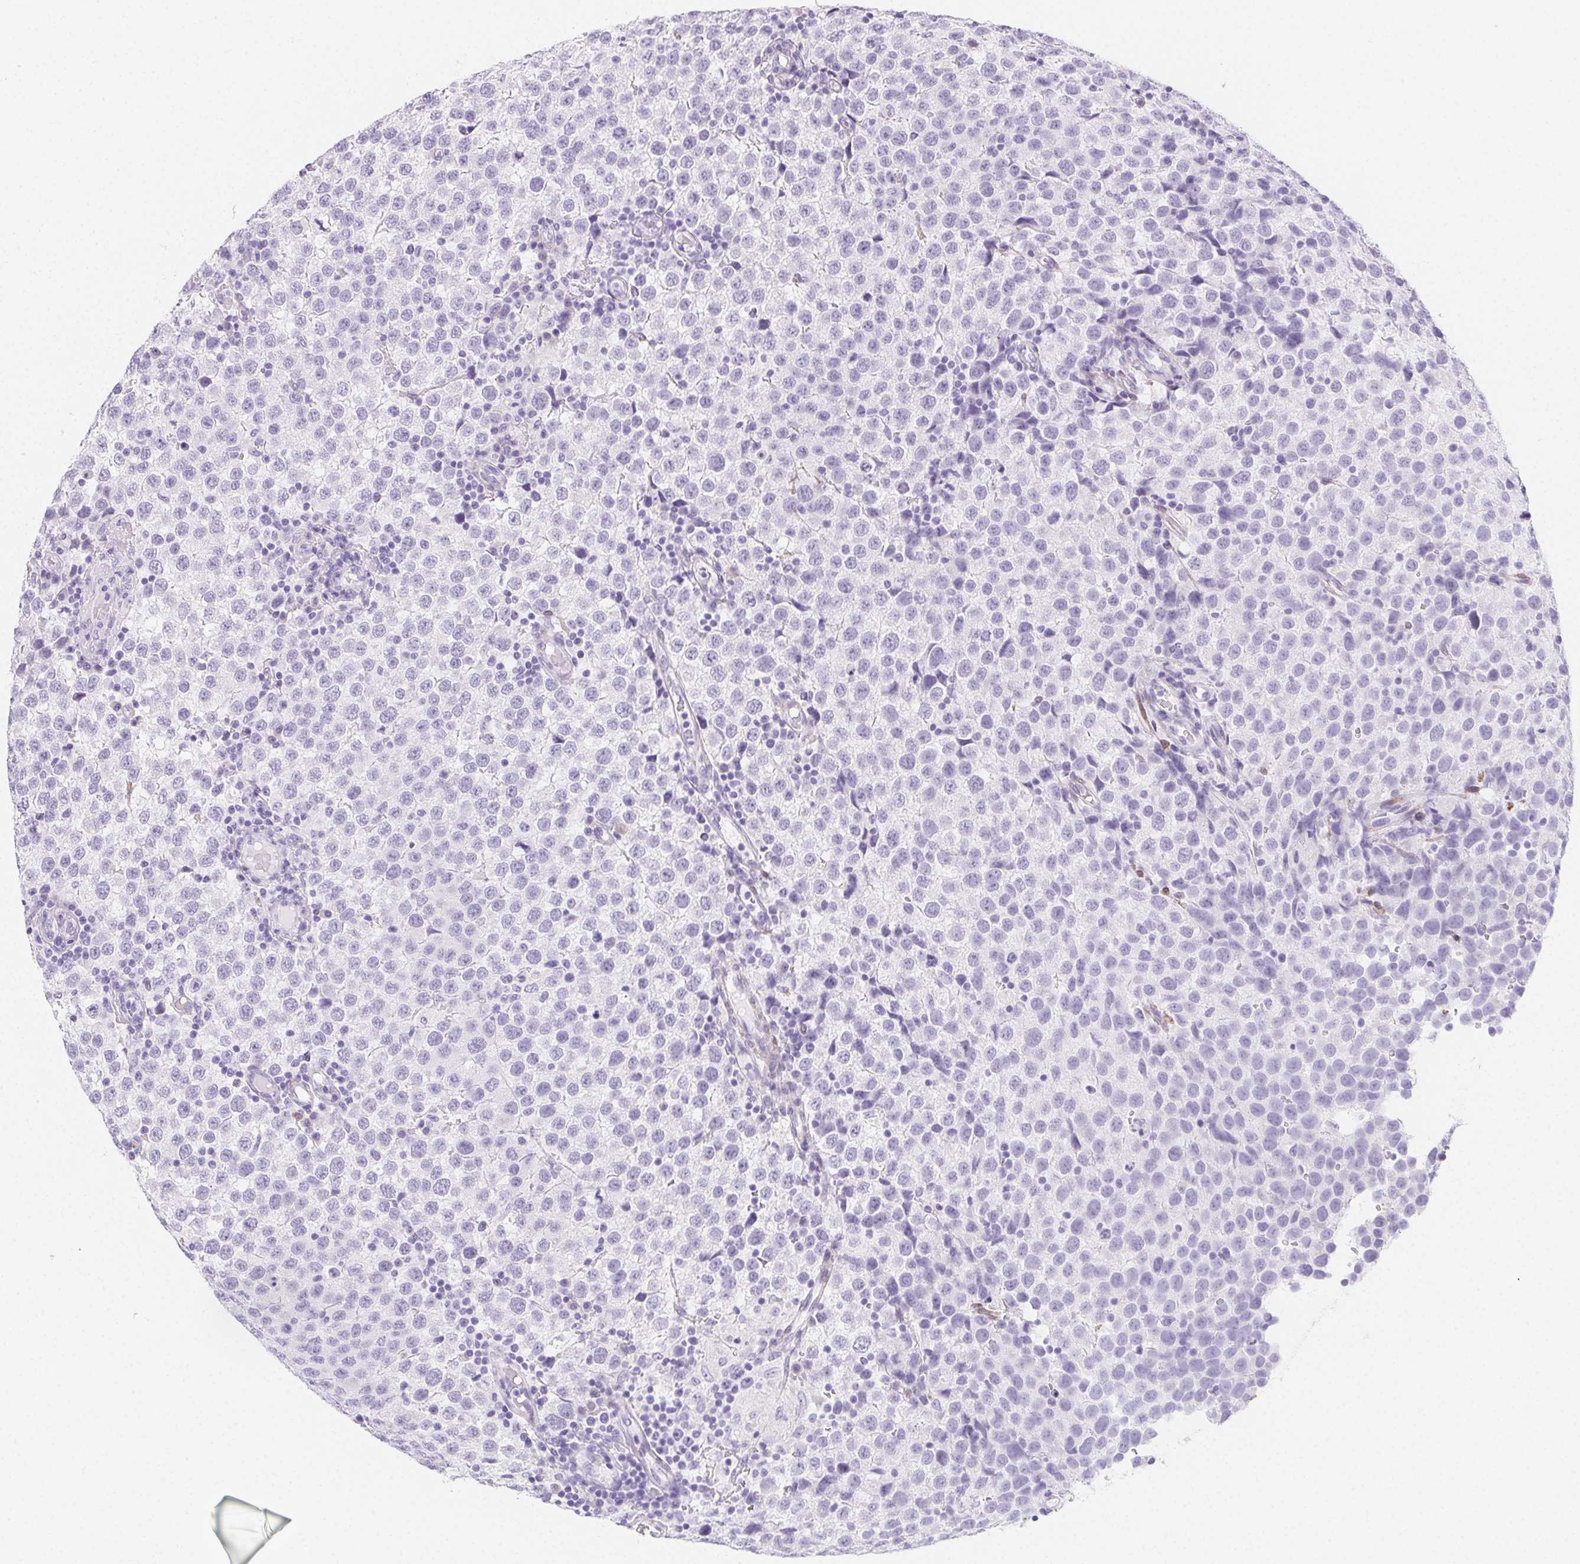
{"staining": {"intensity": "negative", "quantity": "none", "location": "none"}, "tissue": "testis cancer", "cell_type": "Tumor cells", "image_type": "cancer", "snomed": [{"axis": "morphology", "description": "Seminoma, NOS"}, {"axis": "topography", "description": "Testis"}], "caption": "An image of testis seminoma stained for a protein exhibits no brown staining in tumor cells.", "gene": "HRC", "patient": {"sex": "male", "age": 34}}